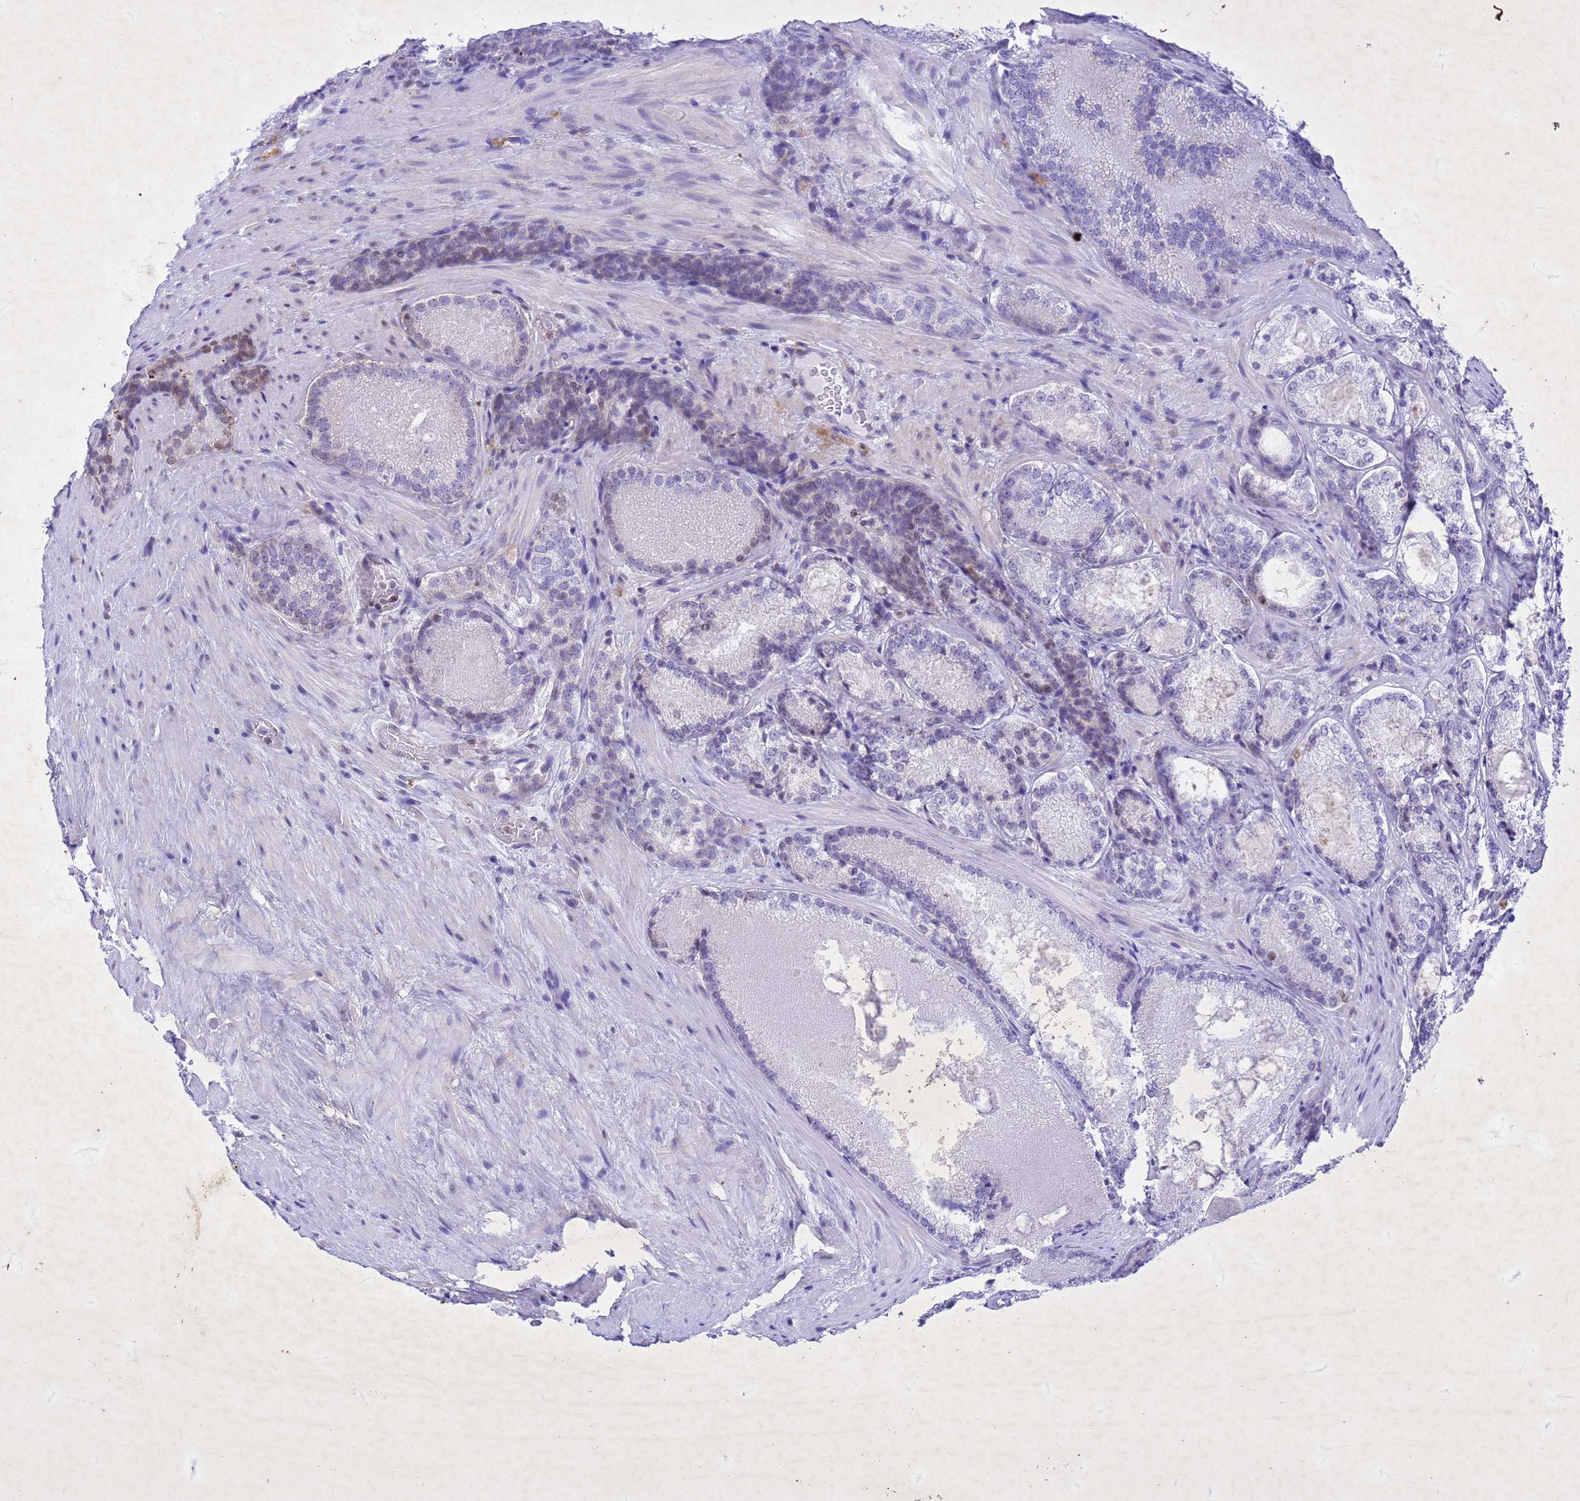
{"staining": {"intensity": "negative", "quantity": "none", "location": "none"}, "tissue": "prostate cancer", "cell_type": "Tumor cells", "image_type": "cancer", "snomed": [{"axis": "morphology", "description": "Adenocarcinoma, Low grade"}, {"axis": "topography", "description": "Prostate"}], "caption": "Histopathology image shows no significant protein staining in tumor cells of prostate adenocarcinoma (low-grade).", "gene": "COPS9", "patient": {"sex": "male", "age": 74}}